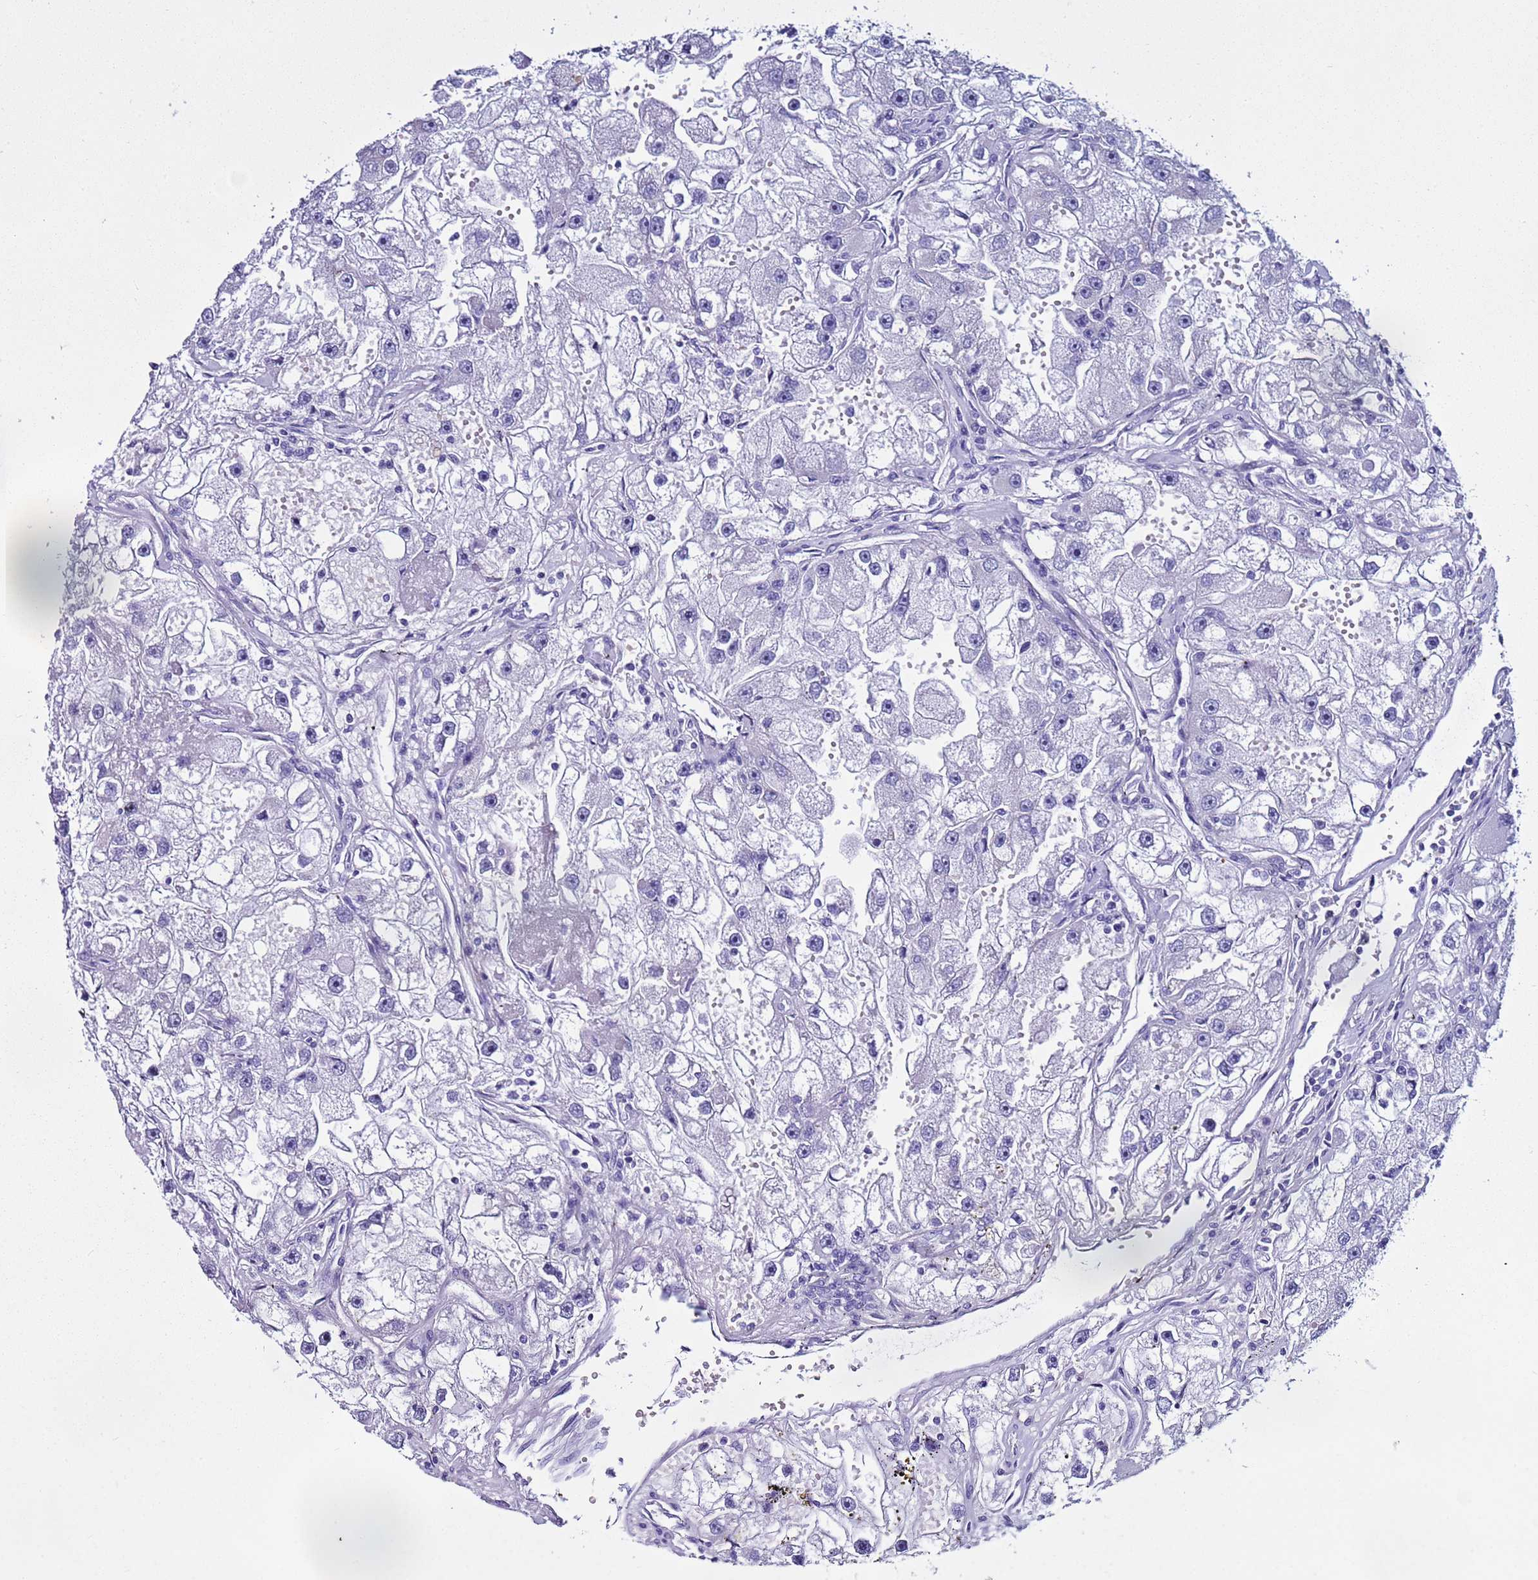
{"staining": {"intensity": "negative", "quantity": "none", "location": "none"}, "tissue": "renal cancer", "cell_type": "Tumor cells", "image_type": "cancer", "snomed": [{"axis": "morphology", "description": "Adenocarcinoma, NOS"}, {"axis": "topography", "description": "Kidney"}], "caption": "There is no significant staining in tumor cells of renal adenocarcinoma.", "gene": "LCMT1", "patient": {"sex": "male", "age": 63}}